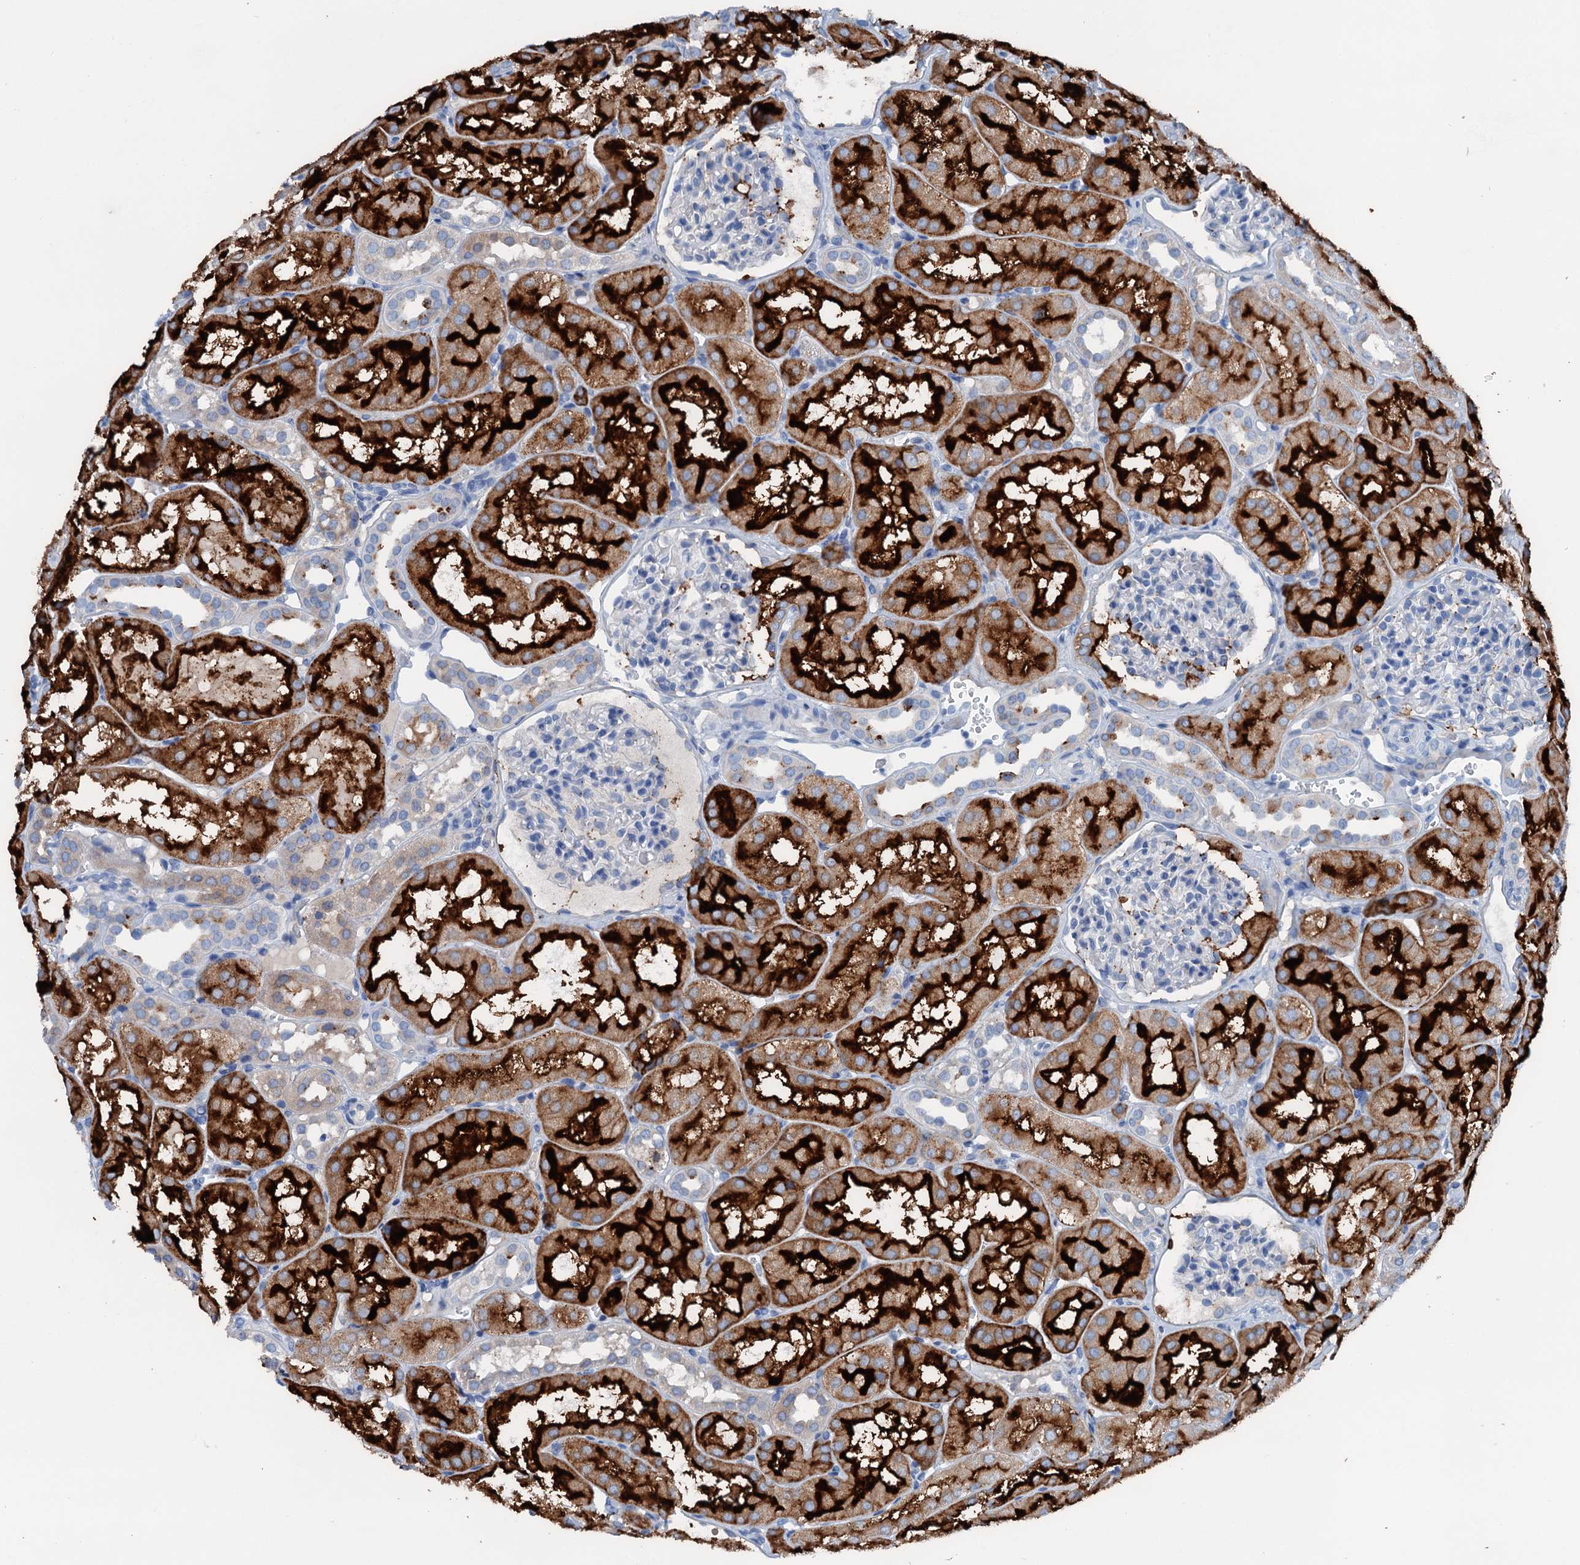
{"staining": {"intensity": "negative", "quantity": "none", "location": "none"}, "tissue": "kidney", "cell_type": "Cells in glomeruli", "image_type": "normal", "snomed": [{"axis": "morphology", "description": "Normal tissue, NOS"}, {"axis": "topography", "description": "Kidney"}, {"axis": "topography", "description": "Urinary bladder"}], "caption": "Photomicrograph shows no significant protein staining in cells in glomeruli of unremarkable kidney. (DAB (3,3'-diaminobenzidine) immunohistochemistry visualized using brightfield microscopy, high magnification).", "gene": "C1QTNF4", "patient": {"sex": "male", "age": 16}}